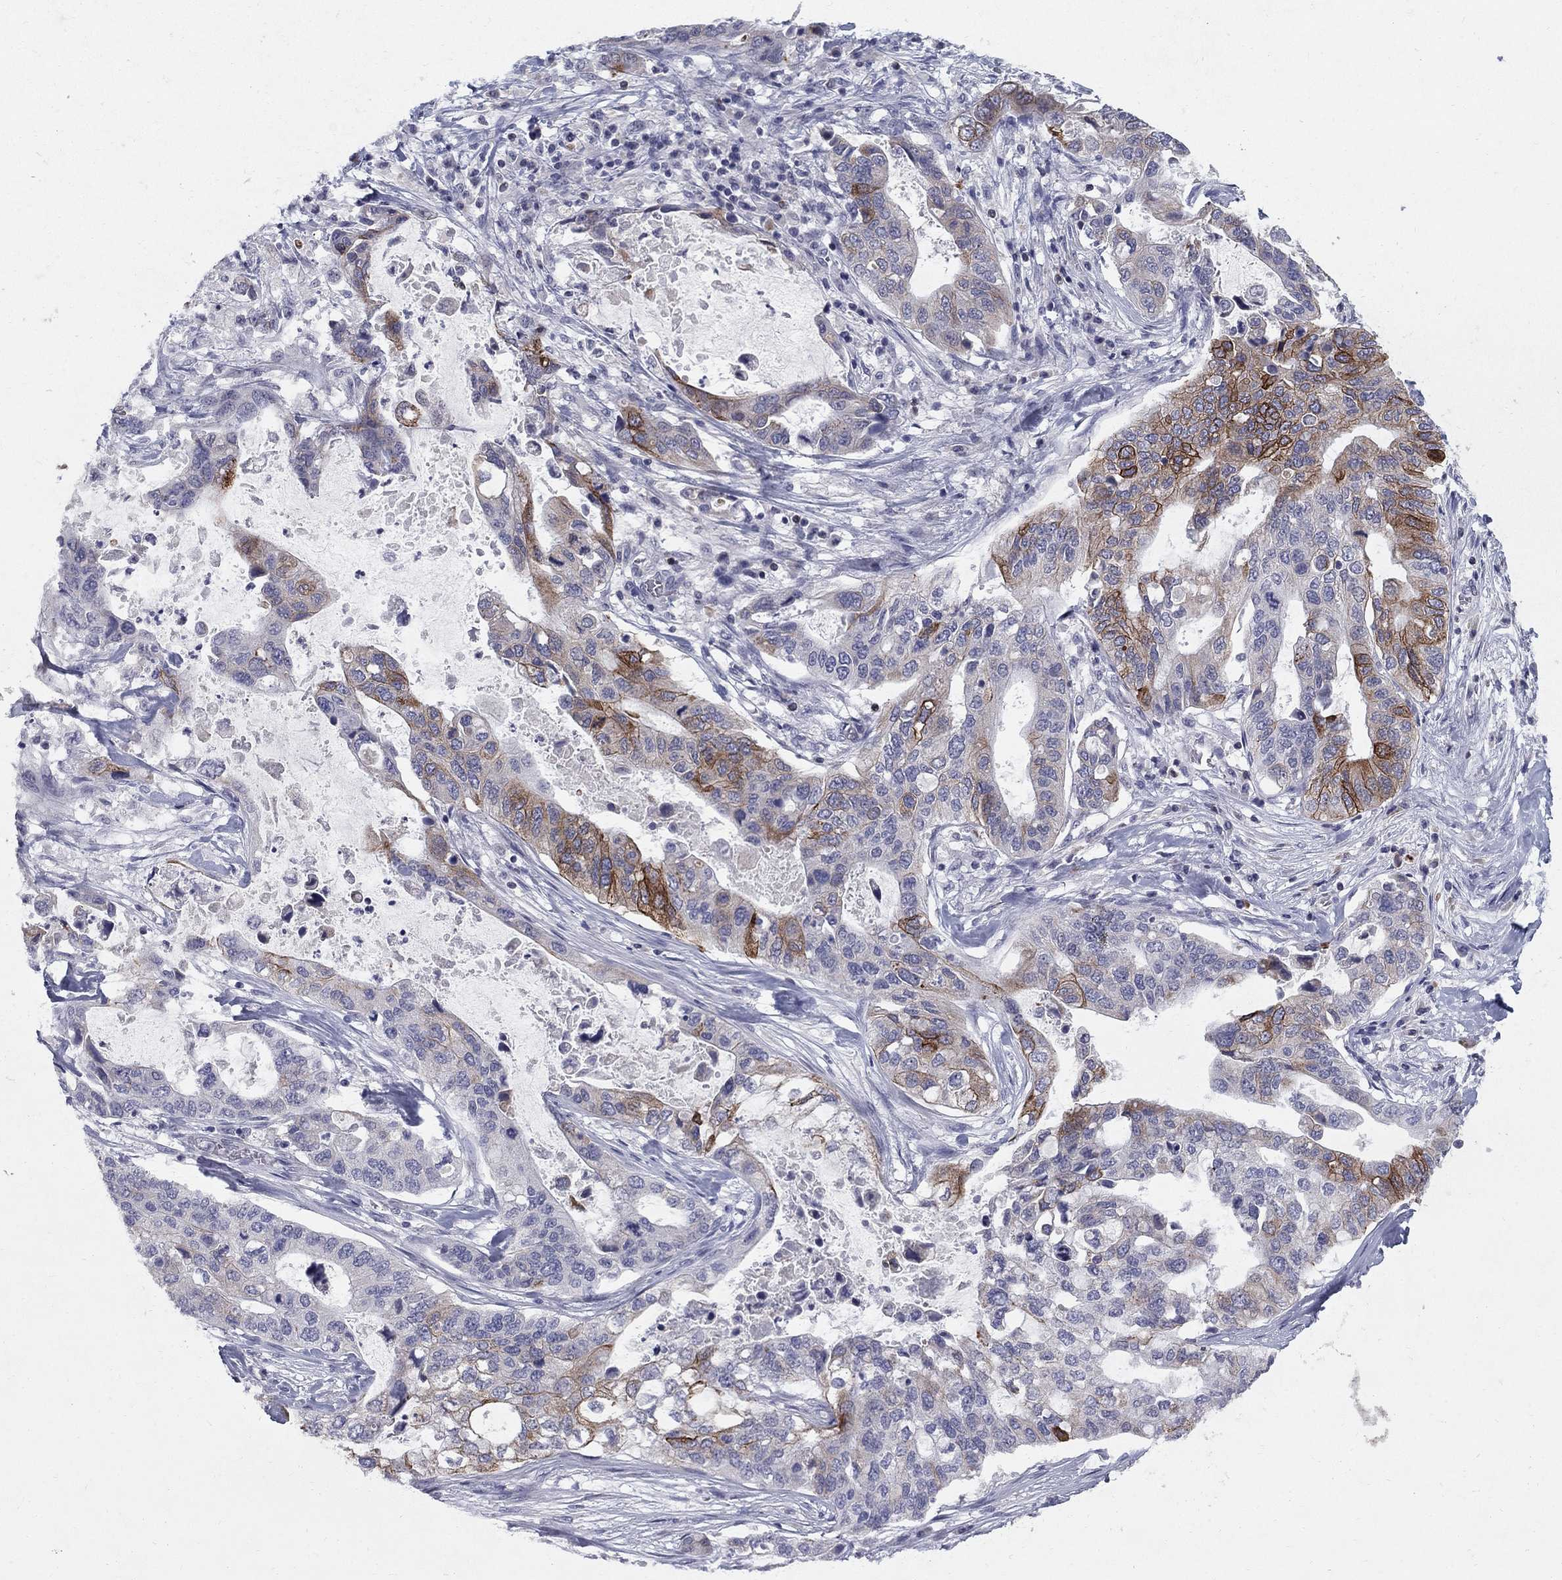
{"staining": {"intensity": "strong", "quantity": "<25%", "location": "cytoplasmic/membranous"}, "tissue": "stomach cancer", "cell_type": "Tumor cells", "image_type": "cancer", "snomed": [{"axis": "morphology", "description": "Adenocarcinoma, NOS"}, {"axis": "topography", "description": "Stomach"}], "caption": "Stomach cancer (adenocarcinoma) tissue displays strong cytoplasmic/membranous expression in approximately <25% of tumor cells", "gene": "NTRK2", "patient": {"sex": "male", "age": 54}}